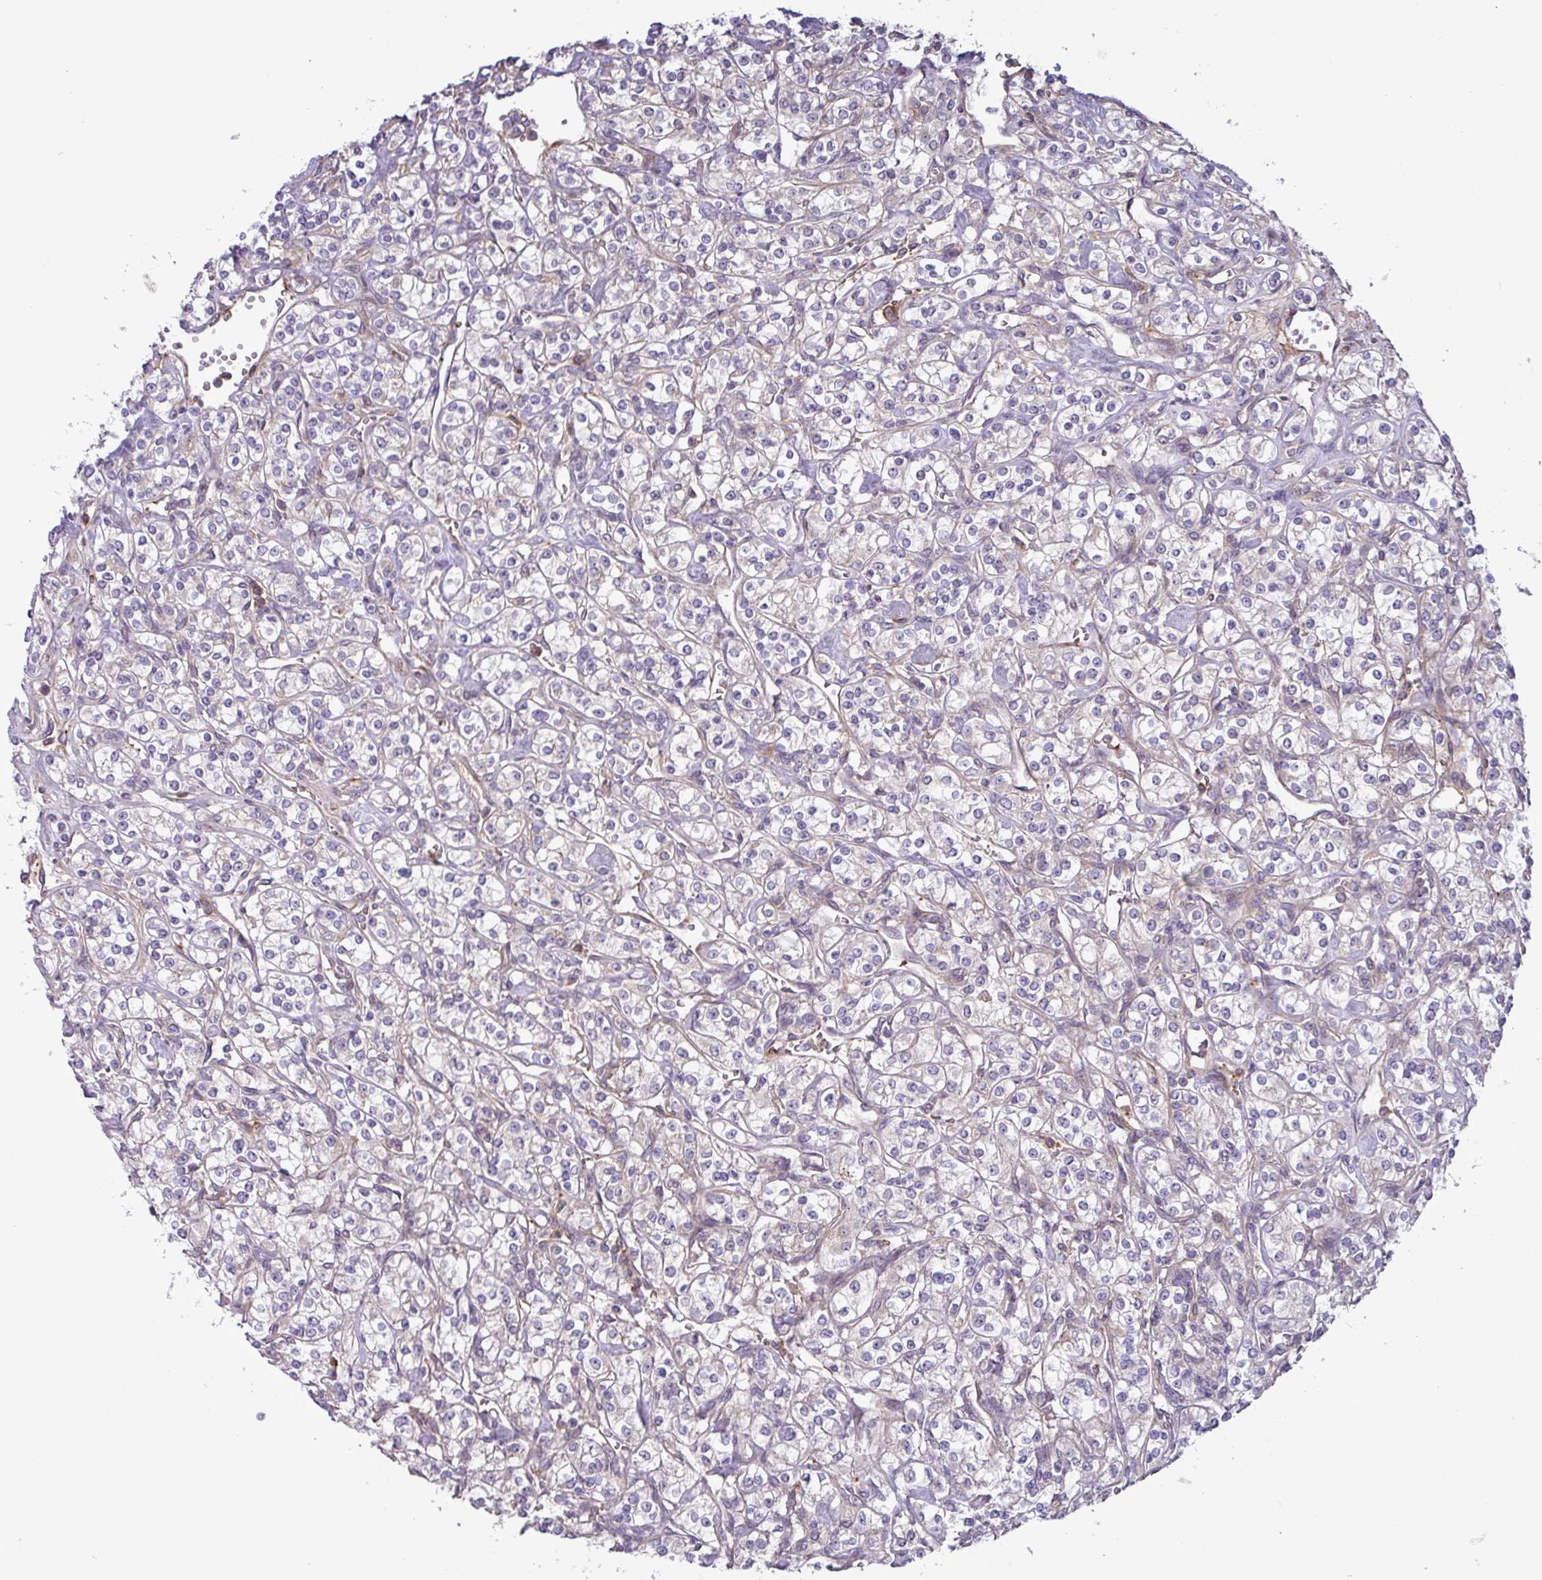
{"staining": {"intensity": "negative", "quantity": "none", "location": "none"}, "tissue": "renal cancer", "cell_type": "Tumor cells", "image_type": "cancer", "snomed": [{"axis": "morphology", "description": "Adenocarcinoma, NOS"}, {"axis": "topography", "description": "Kidney"}], "caption": "Renal adenocarcinoma was stained to show a protein in brown. There is no significant expression in tumor cells.", "gene": "PCED1A", "patient": {"sex": "male", "age": 77}}